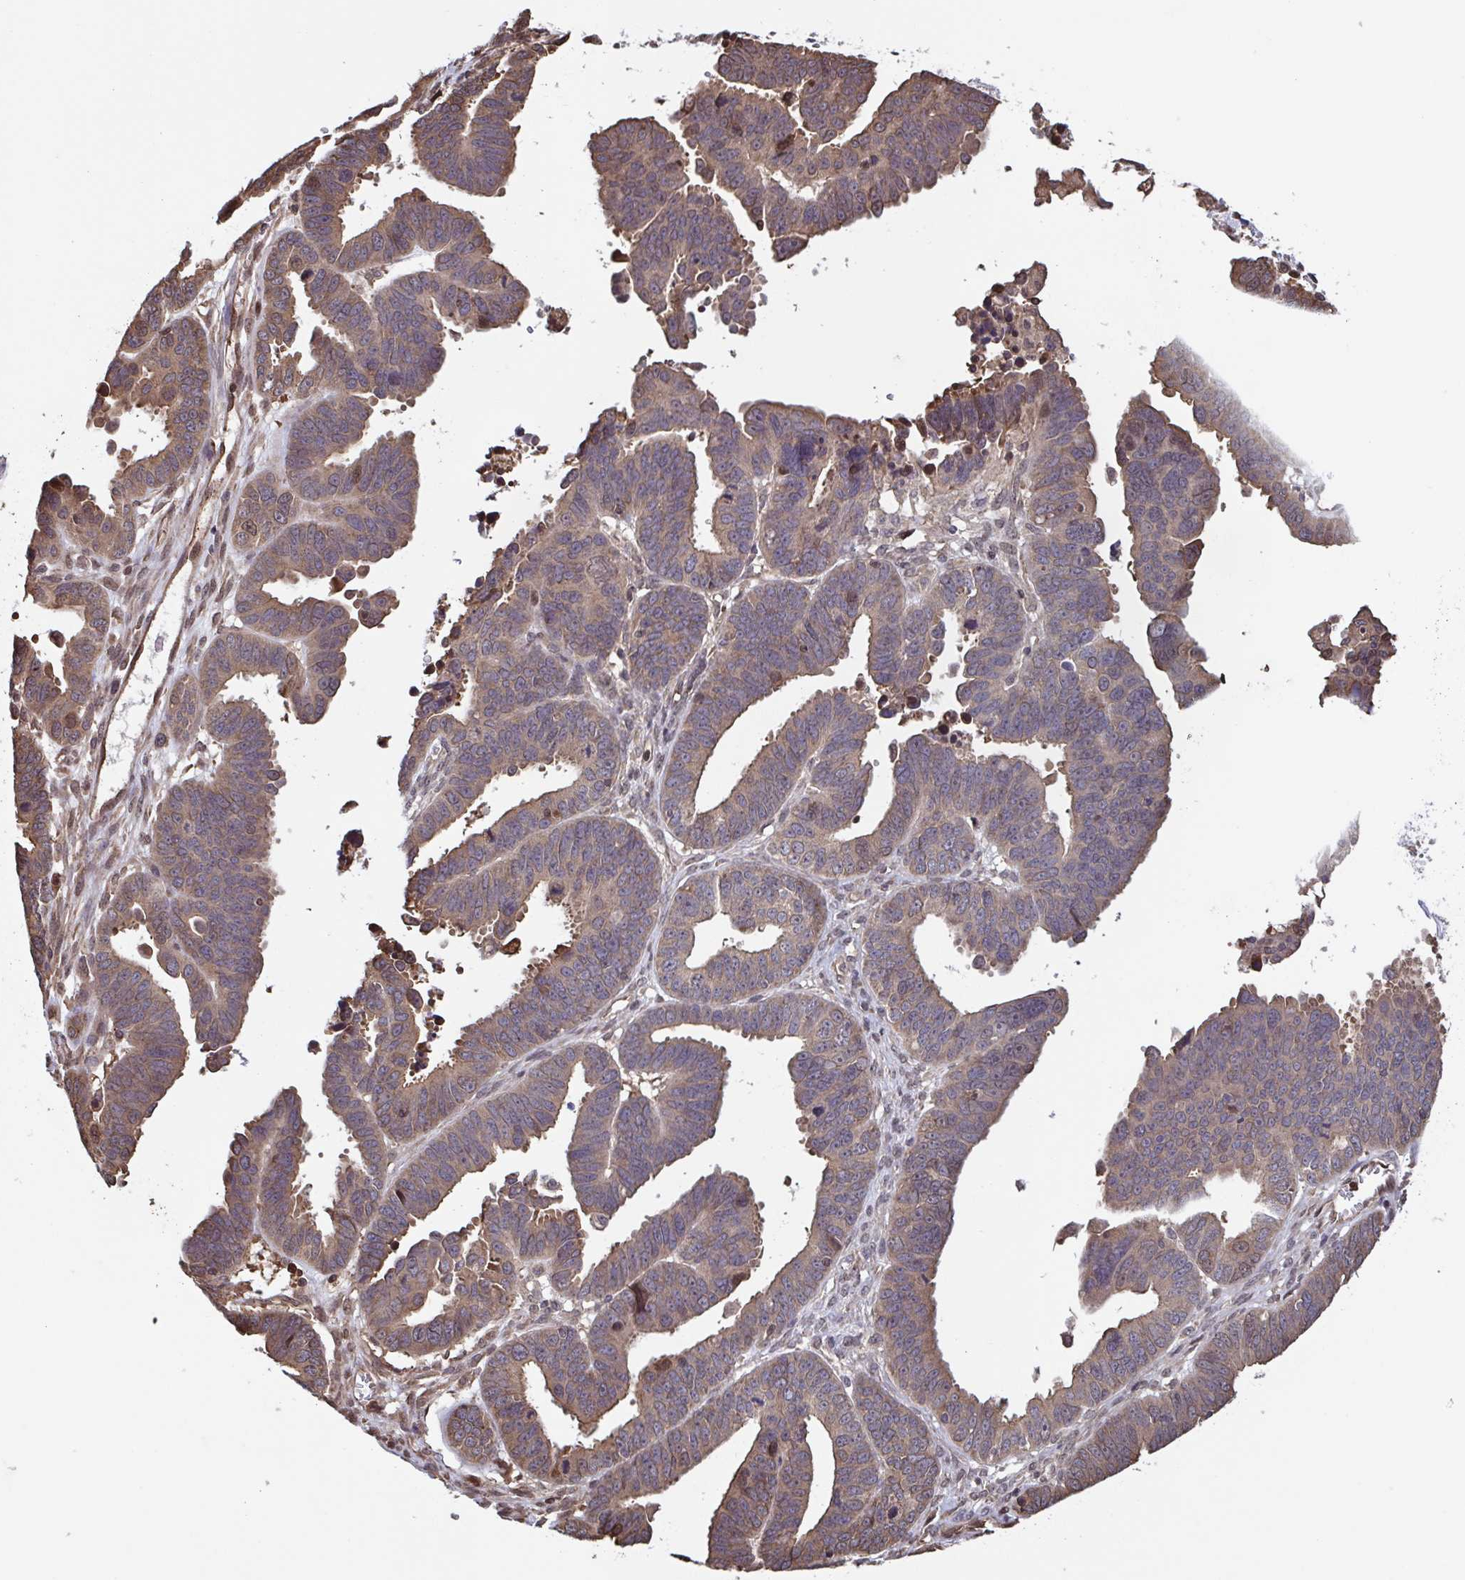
{"staining": {"intensity": "moderate", "quantity": ">75%", "location": "cytoplasmic/membranous"}, "tissue": "ovarian cancer", "cell_type": "Tumor cells", "image_type": "cancer", "snomed": [{"axis": "morphology", "description": "Carcinoma, endometroid"}, {"axis": "morphology", "description": "Cystadenocarcinoma, serous, NOS"}, {"axis": "topography", "description": "Ovary"}], "caption": "Protein staining reveals moderate cytoplasmic/membranous staining in approximately >75% of tumor cells in ovarian cancer.", "gene": "SEC63", "patient": {"sex": "female", "age": 45}}